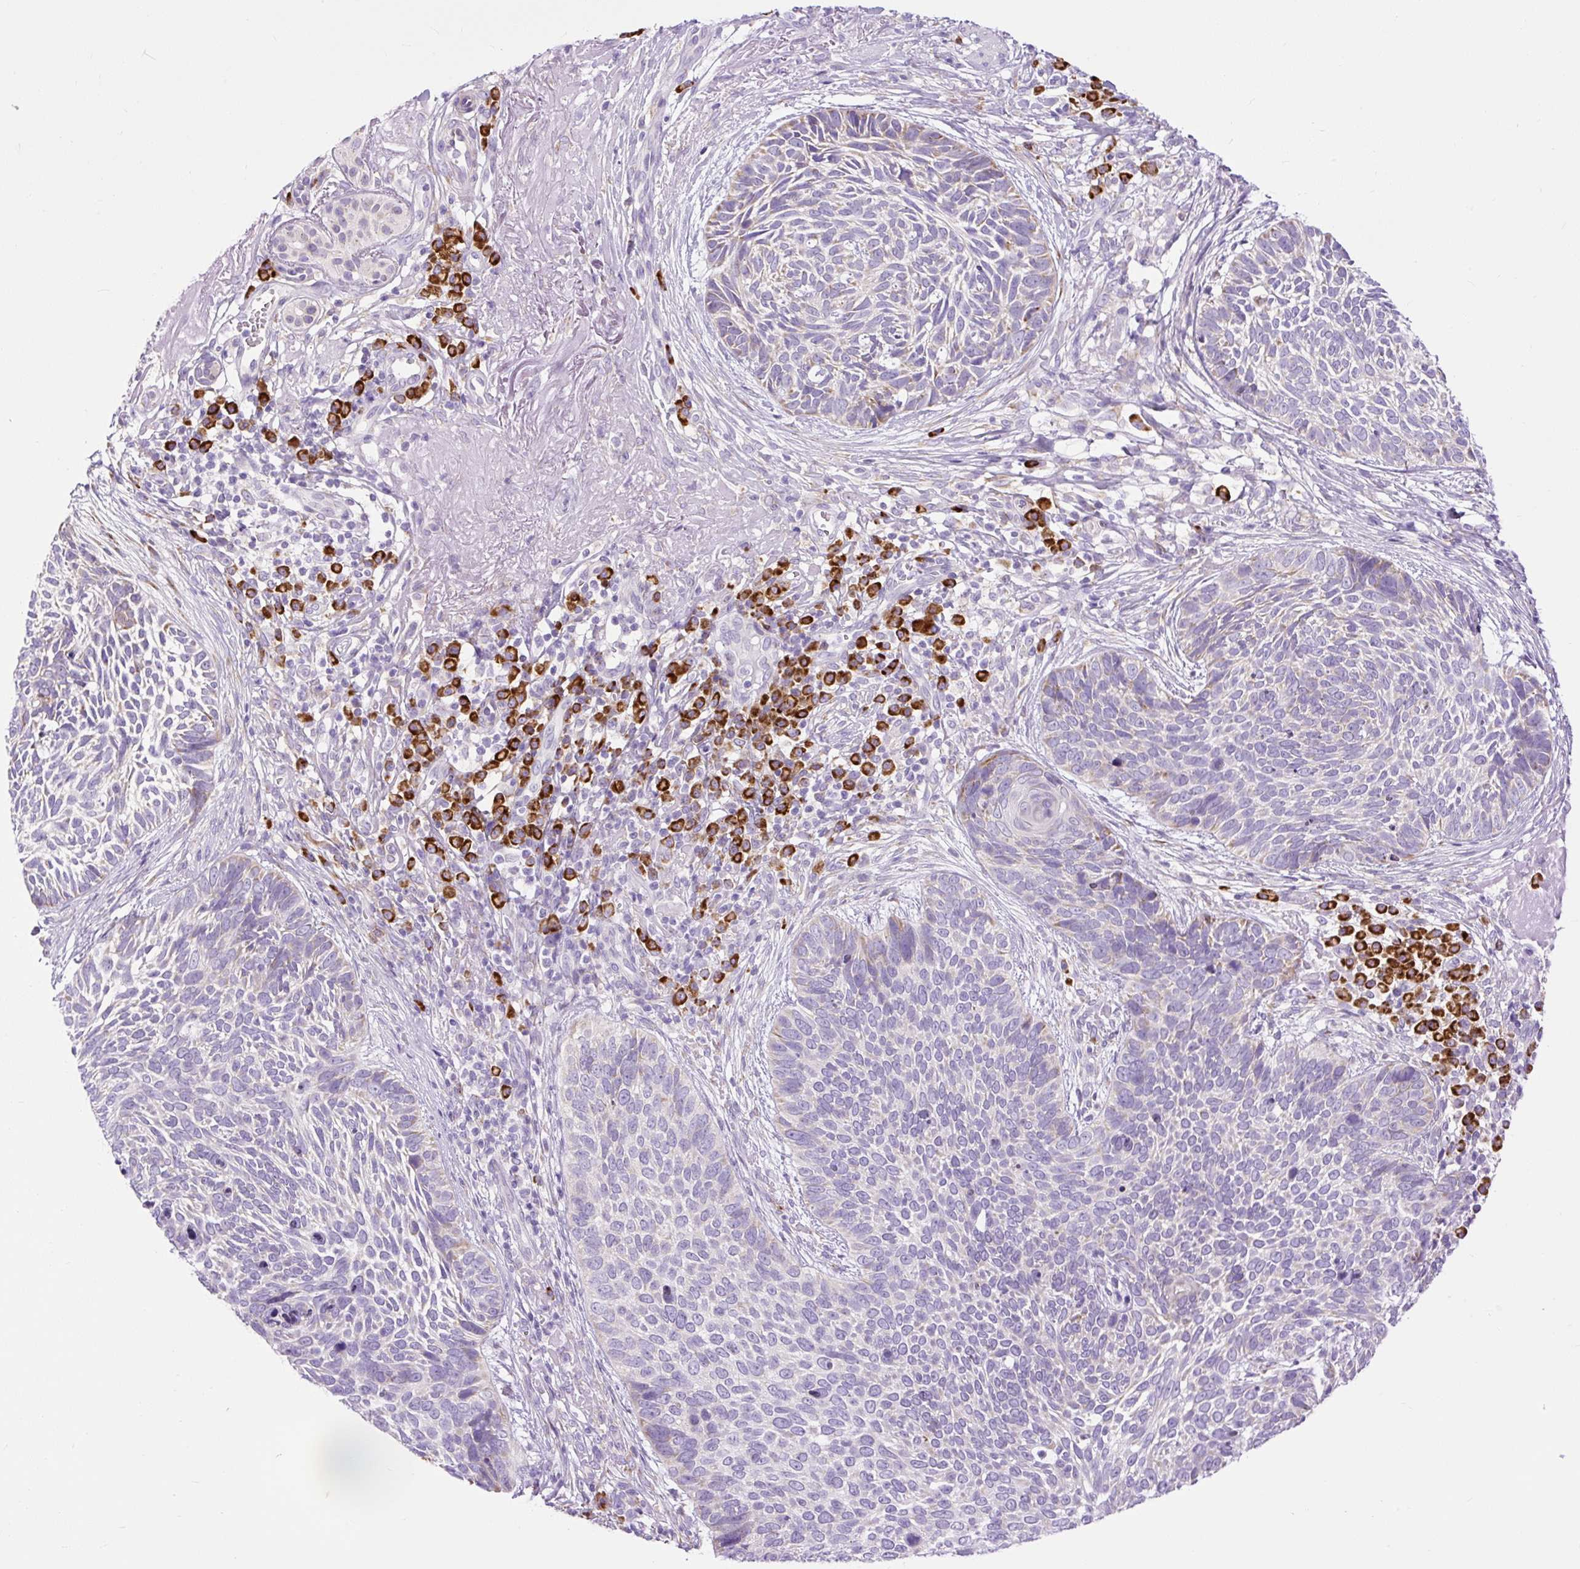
{"staining": {"intensity": "weak", "quantity": "<25%", "location": "cytoplasmic/membranous"}, "tissue": "skin cancer", "cell_type": "Tumor cells", "image_type": "cancer", "snomed": [{"axis": "morphology", "description": "Basal cell carcinoma"}, {"axis": "topography", "description": "Skin"}, {"axis": "topography", "description": "Skin of face"}], "caption": "High power microscopy photomicrograph of an immunohistochemistry (IHC) photomicrograph of skin basal cell carcinoma, revealing no significant positivity in tumor cells.", "gene": "DDOST", "patient": {"sex": "female", "age": 95}}